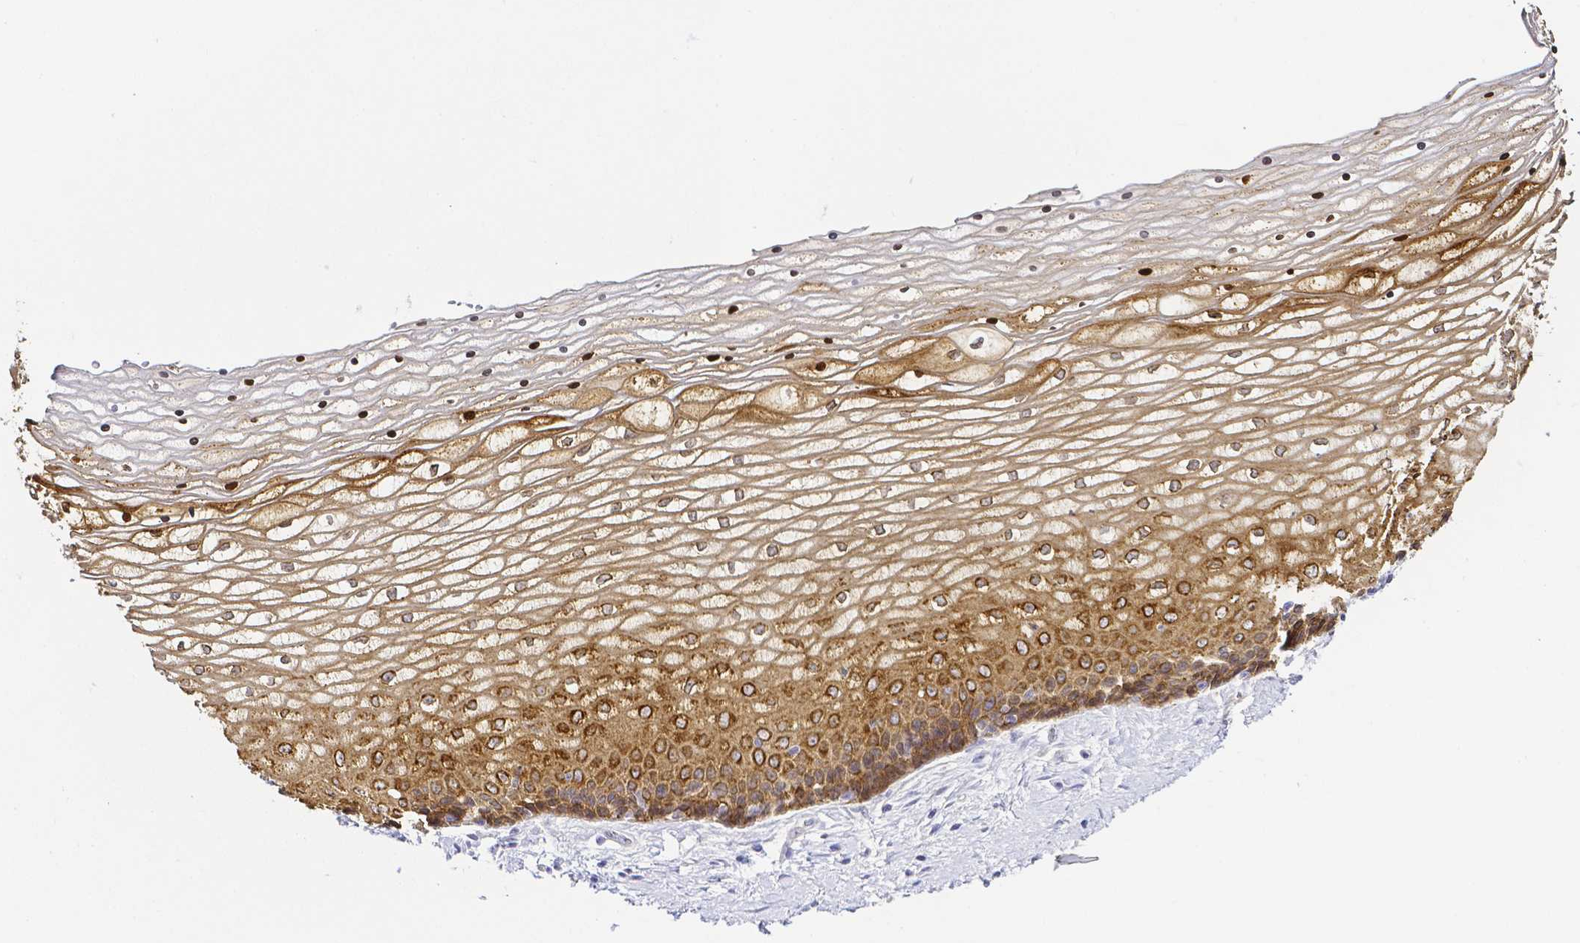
{"staining": {"intensity": "strong", "quantity": ">75%", "location": "cytoplasmic/membranous,nuclear"}, "tissue": "vagina", "cell_type": "Squamous epithelial cells", "image_type": "normal", "snomed": [{"axis": "morphology", "description": "Normal tissue, NOS"}, {"axis": "topography", "description": "Vagina"}], "caption": "The image reveals immunohistochemical staining of normal vagina. There is strong cytoplasmic/membranous,nuclear expression is present in approximately >75% of squamous epithelial cells.", "gene": "PKP3", "patient": {"sex": "female", "age": 45}}